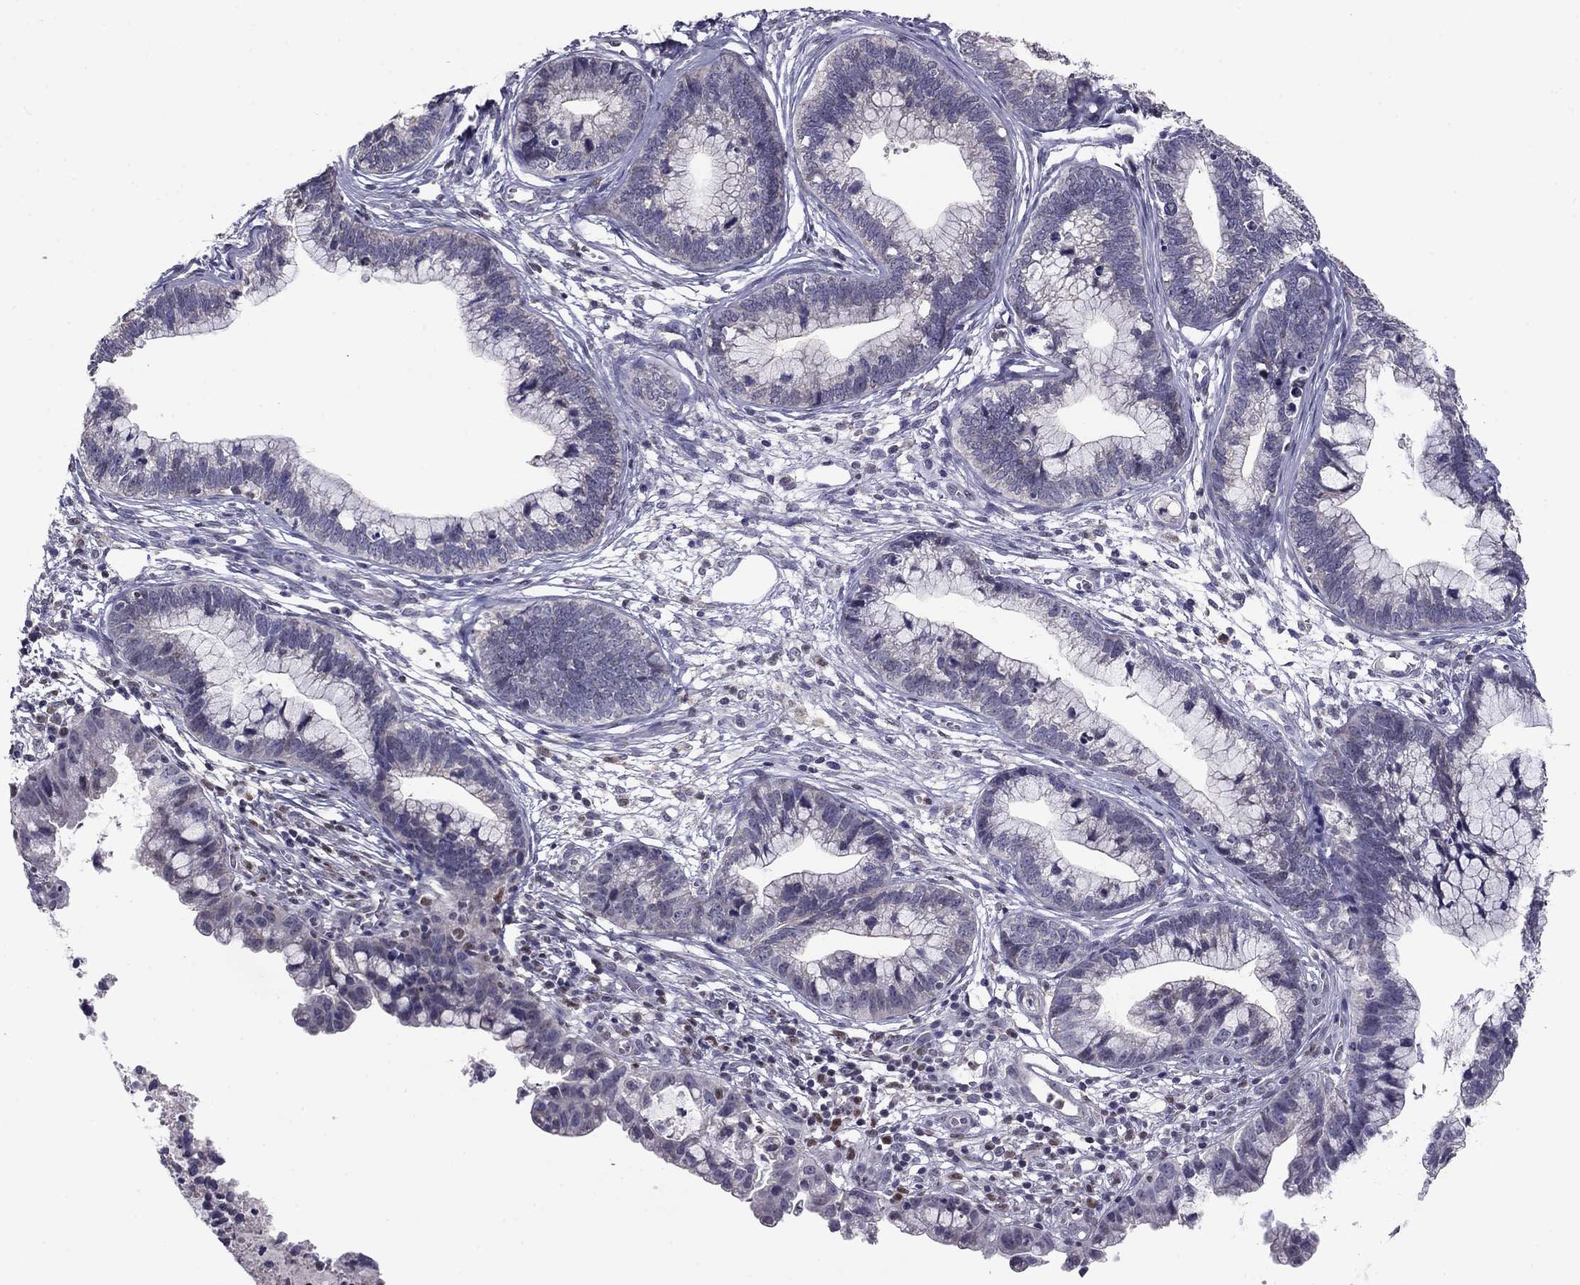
{"staining": {"intensity": "negative", "quantity": "none", "location": "none"}, "tissue": "cervical cancer", "cell_type": "Tumor cells", "image_type": "cancer", "snomed": [{"axis": "morphology", "description": "Adenocarcinoma, NOS"}, {"axis": "topography", "description": "Cervix"}], "caption": "IHC photomicrograph of neoplastic tissue: human cervical cancer stained with DAB (3,3'-diaminobenzidine) exhibits no significant protein expression in tumor cells.", "gene": "HCN1", "patient": {"sex": "female", "age": 44}}